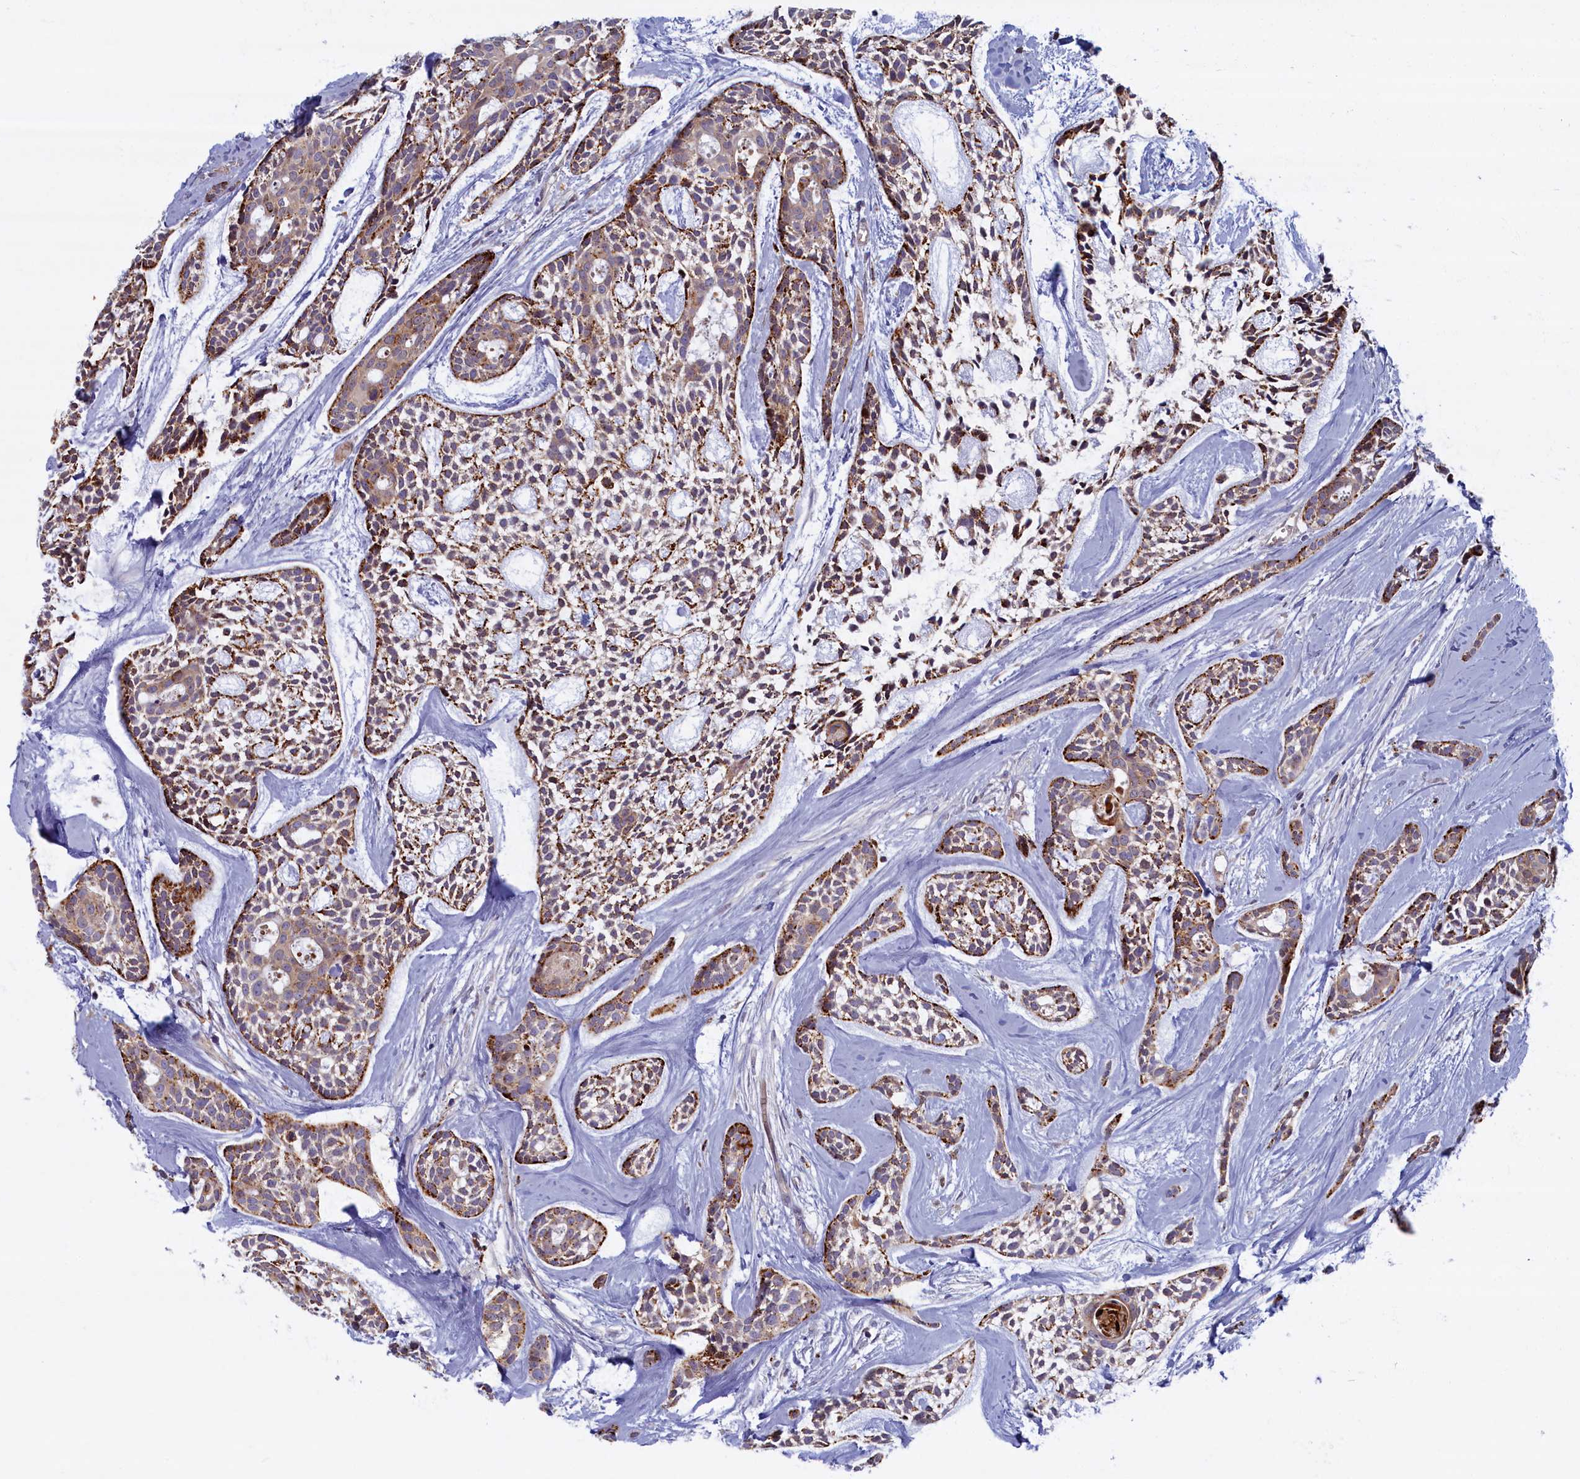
{"staining": {"intensity": "moderate", "quantity": "25%-75%", "location": "cytoplasmic/membranous"}, "tissue": "head and neck cancer", "cell_type": "Tumor cells", "image_type": "cancer", "snomed": [{"axis": "morphology", "description": "Adenocarcinoma, NOS"}, {"axis": "topography", "description": "Subcutis"}, {"axis": "topography", "description": "Head-Neck"}], "caption": "High-power microscopy captured an immunohistochemistry (IHC) photomicrograph of adenocarcinoma (head and neck), revealing moderate cytoplasmic/membranous expression in approximately 25%-75% of tumor cells.", "gene": "FCSK", "patient": {"sex": "female", "age": 73}}